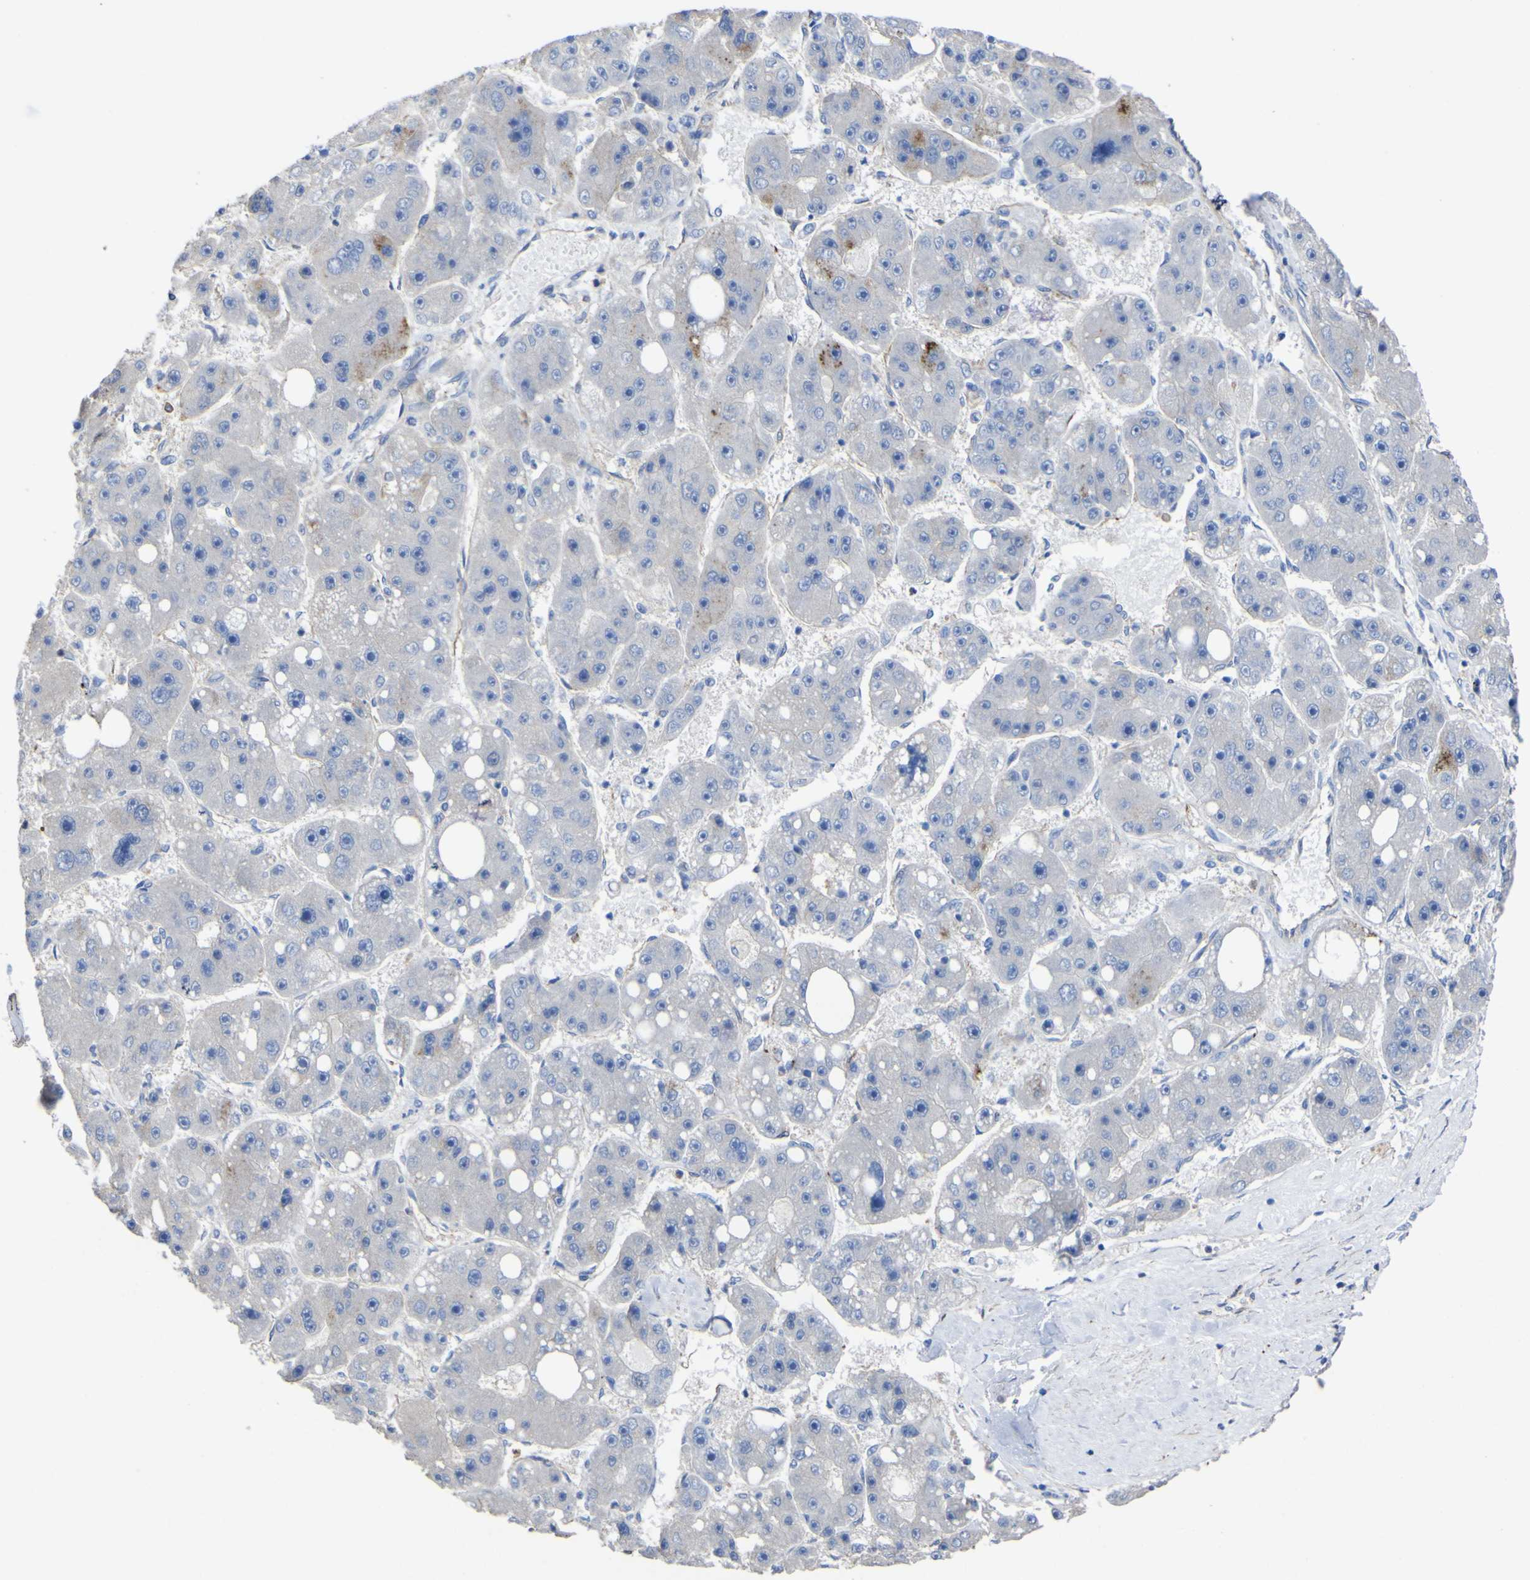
{"staining": {"intensity": "weak", "quantity": "<25%", "location": "cytoplasmic/membranous"}, "tissue": "liver cancer", "cell_type": "Tumor cells", "image_type": "cancer", "snomed": [{"axis": "morphology", "description": "Carcinoma, Hepatocellular, NOS"}, {"axis": "topography", "description": "Liver"}], "caption": "This is a image of IHC staining of liver cancer (hepatocellular carcinoma), which shows no staining in tumor cells.", "gene": "AGO4", "patient": {"sex": "female", "age": 61}}